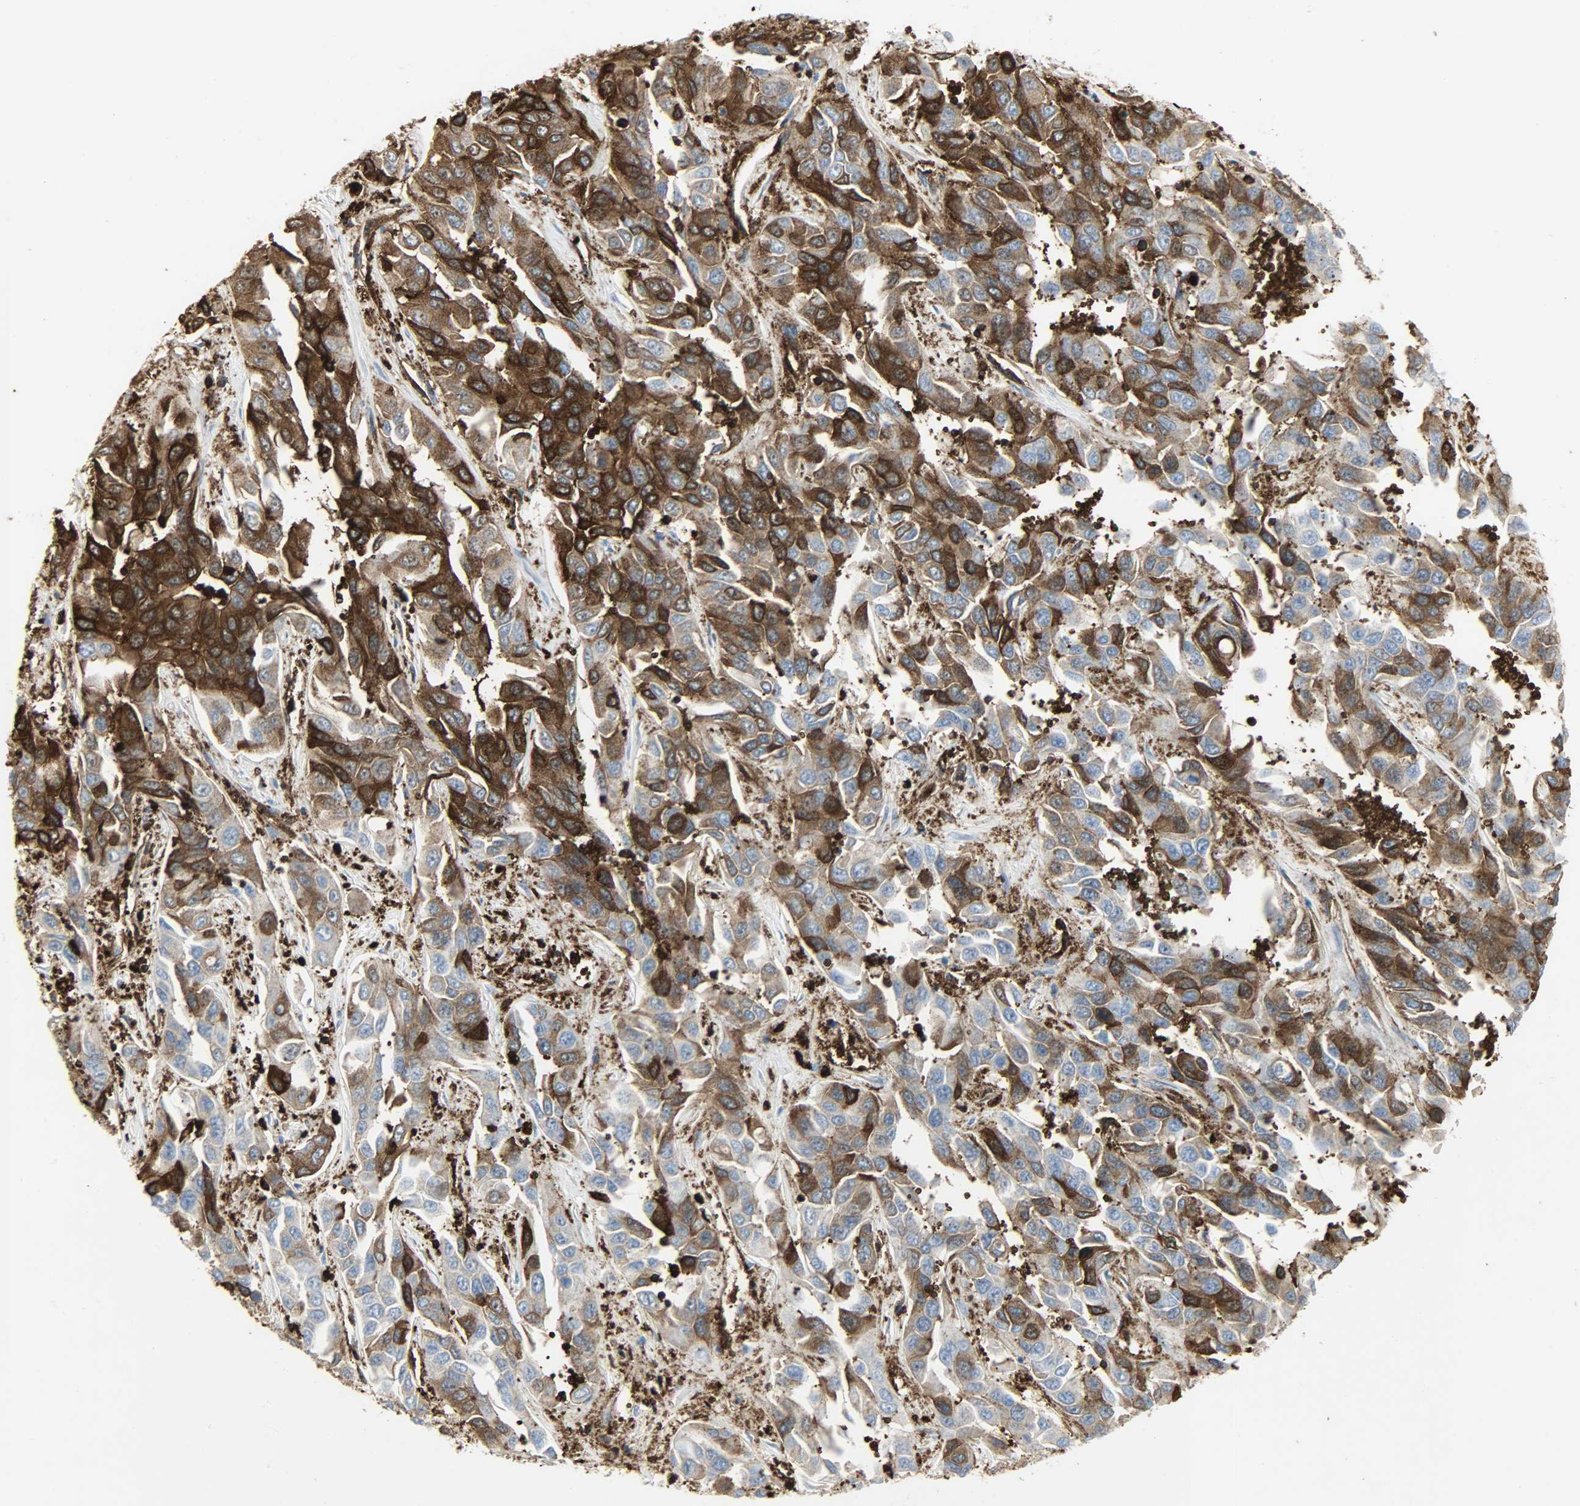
{"staining": {"intensity": "strong", "quantity": ">75%", "location": "cytoplasmic/membranous"}, "tissue": "liver cancer", "cell_type": "Tumor cells", "image_type": "cancer", "snomed": [{"axis": "morphology", "description": "Cholangiocarcinoma"}, {"axis": "topography", "description": "Liver"}], "caption": "Human liver cholangiocarcinoma stained with a protein marker demonstrates strong staining in tumor cells.", "gene": "VASP", "patient": {"sex": "female", "age": 52}}